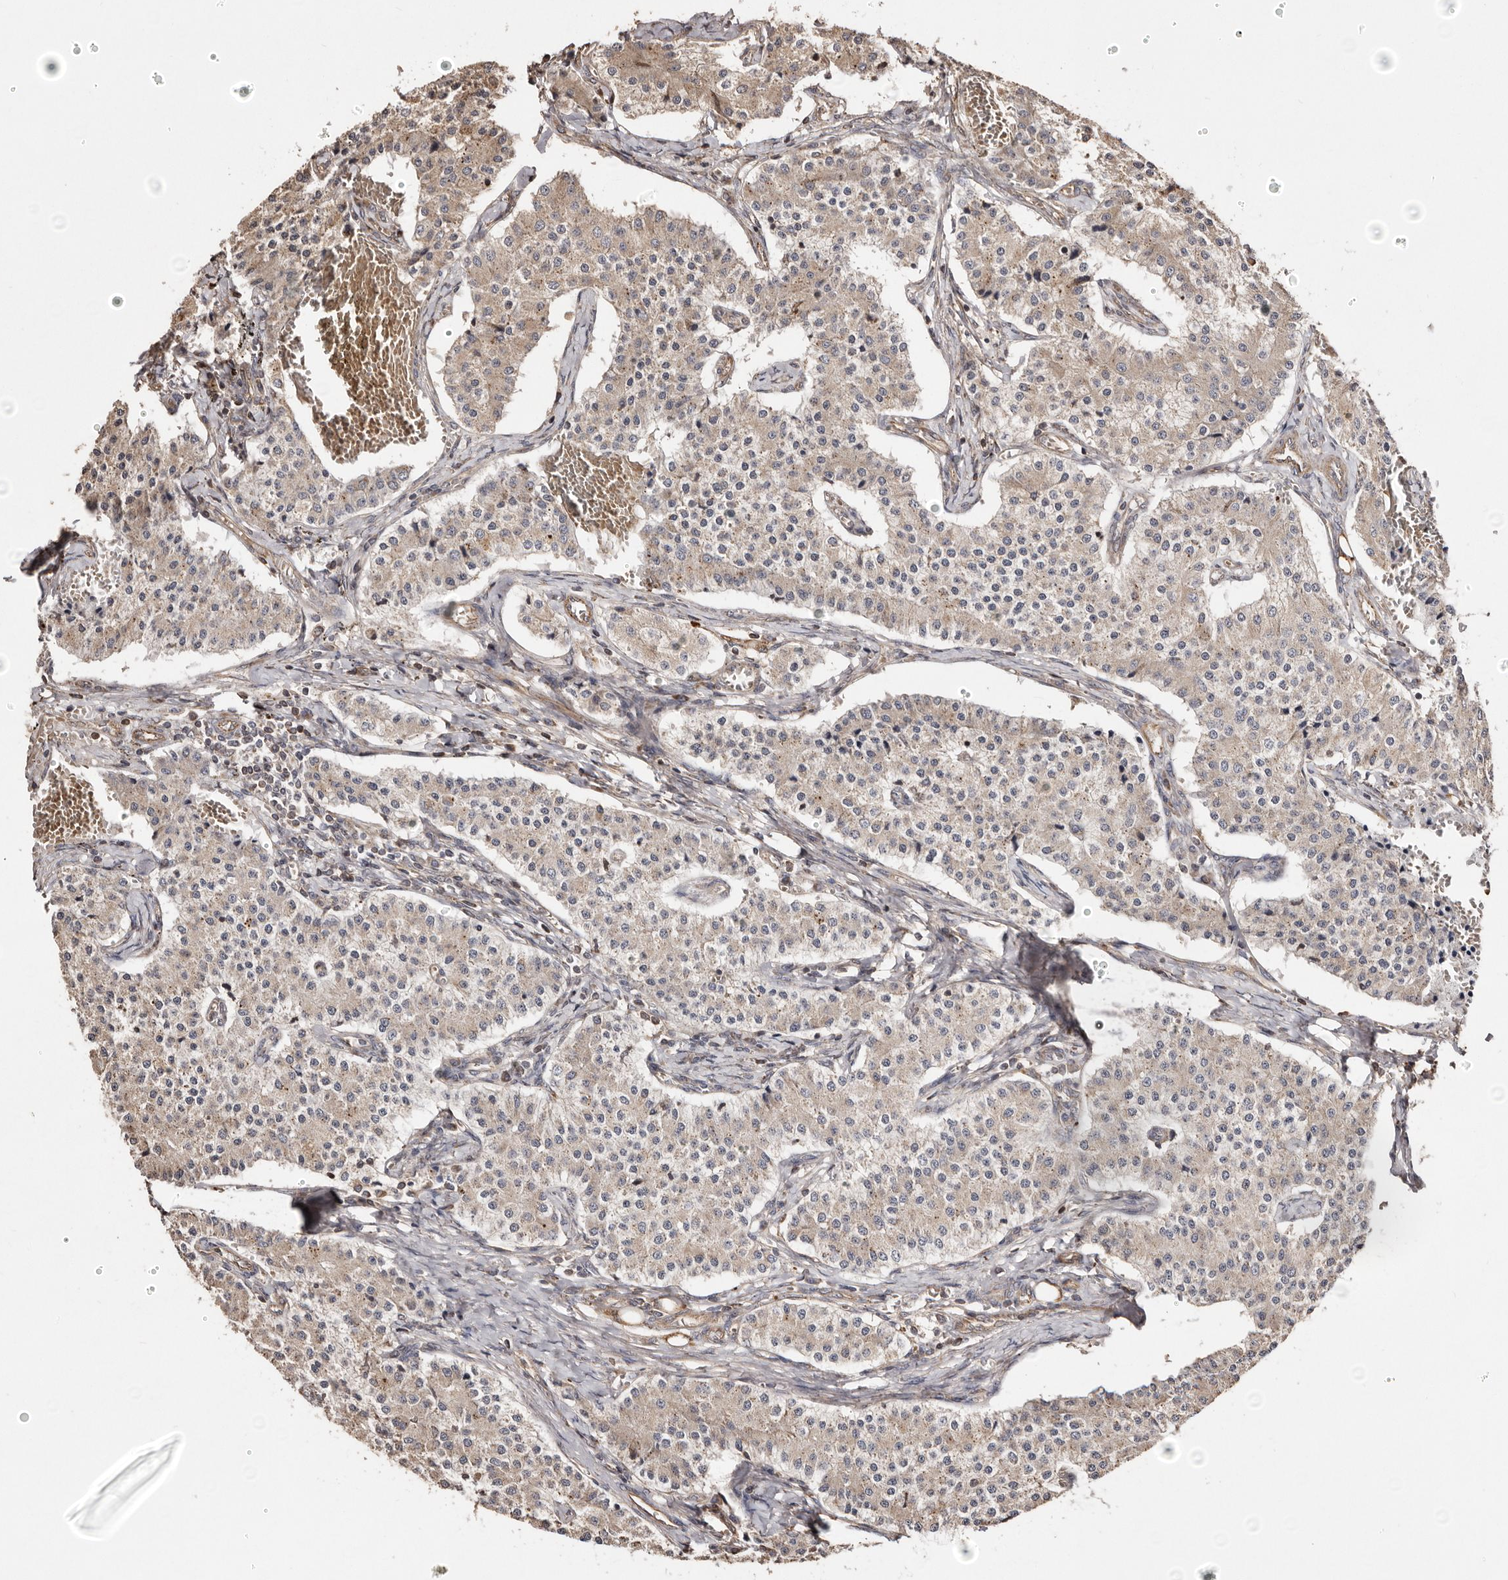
{"staining": {"intensity": "weak", "quantity": ">75%", "location": "cytoplasmic/membranous"}, "tissue": "carcinoid", "cell_type": "Tumor cells", "image_type": "cancer", "snomed": [{"axis": "morphology", "description": "Carcinoid, malignant, NOS"}, {"axis": "topography", "description": "Colon"}], "caption": "The immunohistochemical stain shows weak cytoplasmic/membranous positivity in tumor cells of carcinoid tissue.", "gene": "MACC1", "patient": {"sex": "female", "age": 52}}